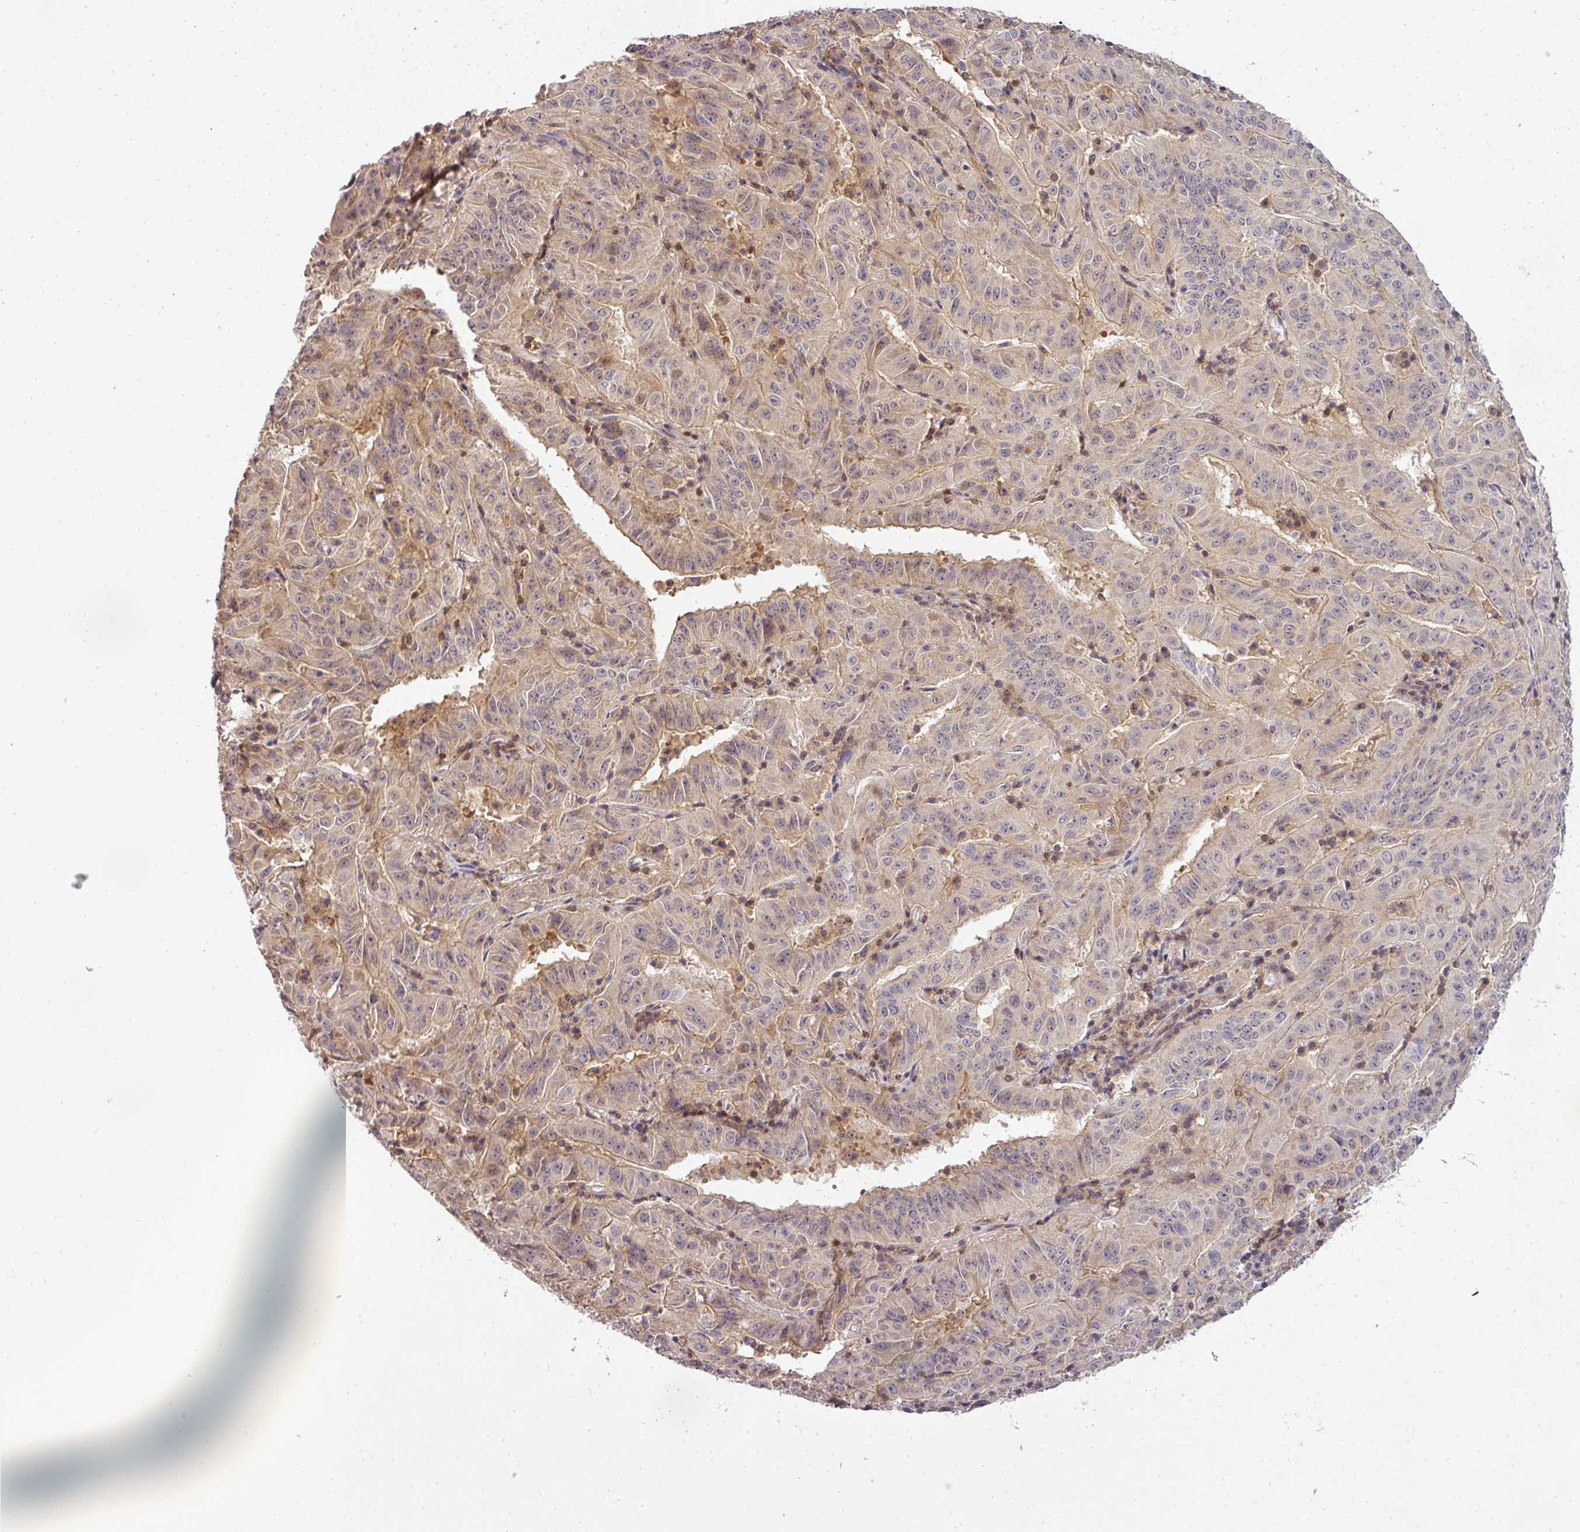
{"staining": {"intensity": "negative", "quantity": "none", "location": "none"}, "tissue": "pancreatic cancer", "cell_type": "Tumor cells", "image_type": "cancer", "snomed": [{"axis": "morphology", "description": "Adenocarcinoma, NOS"}, {"axis": "topography", "description": "Pancreas"}], "caption": "DAB immunohistochemical staining of pancreatic cancer demonstrates no significant staining in tumor cells.", "gene": "NIN", "patient": {"sex": "male", "age": 63}}